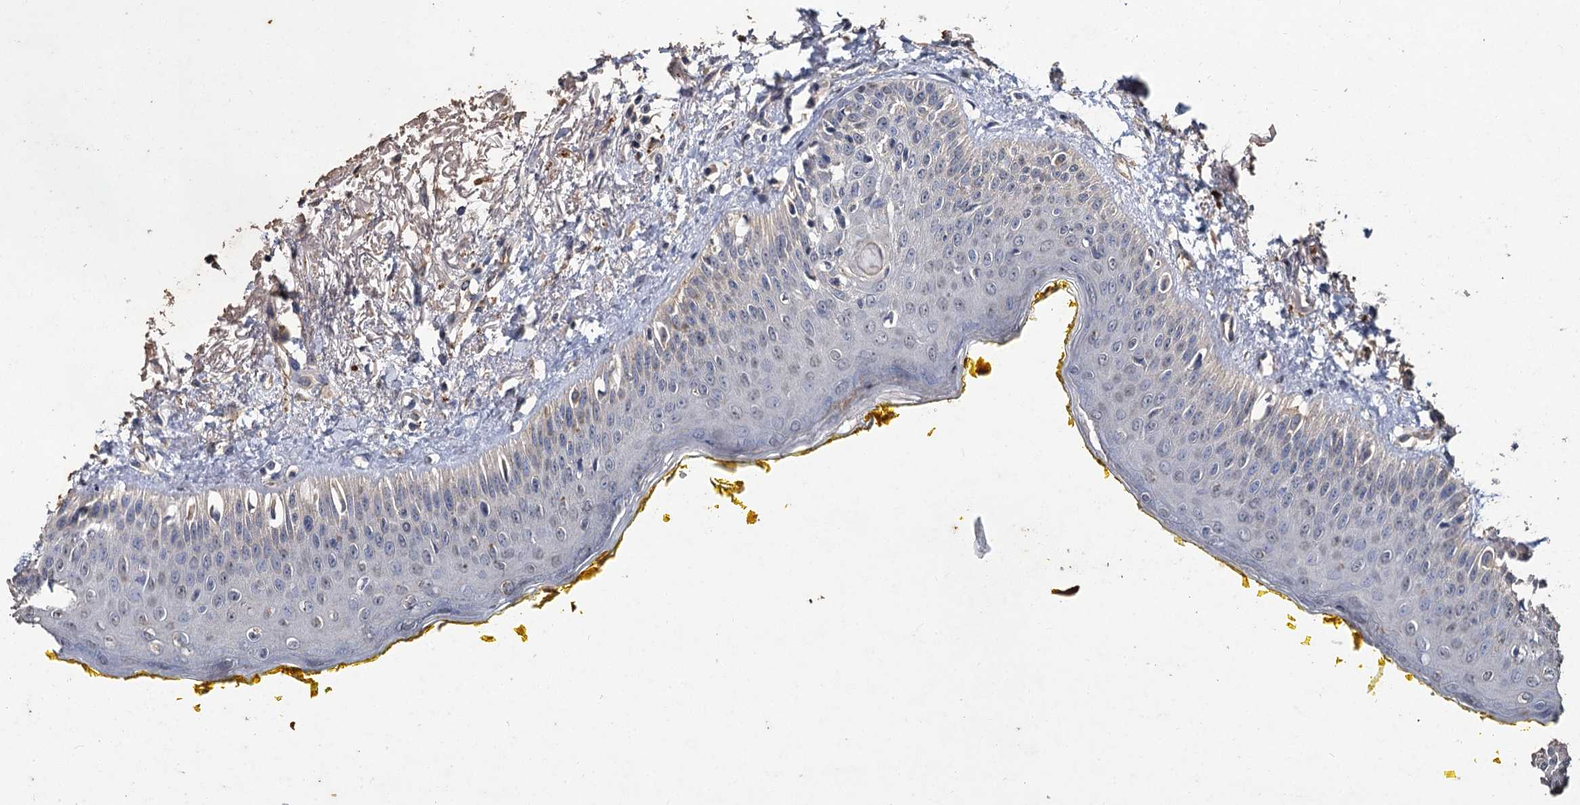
{"staining": {"intensity": "negative", "quantity": "none", "location": "none"}, "tissue": "oral mucosa", "cell_type": "Squamous epithelial cells", "image_type": "normal", "snomed": [{"axis": "morphology", "description": "Normal tissue, NOS"}, {"axis": "topography", "description": "Oral tissue"}], "caption": "The immunohistochemistry image has no significant expression in squamous epithelial cells of oral mucosa. The staining is performed using DAB brown chromogen with nuclei counter-stained in using hematoxylin.", "gene": "ATP9A", "patient": {"sex": "female", "age": 70}}